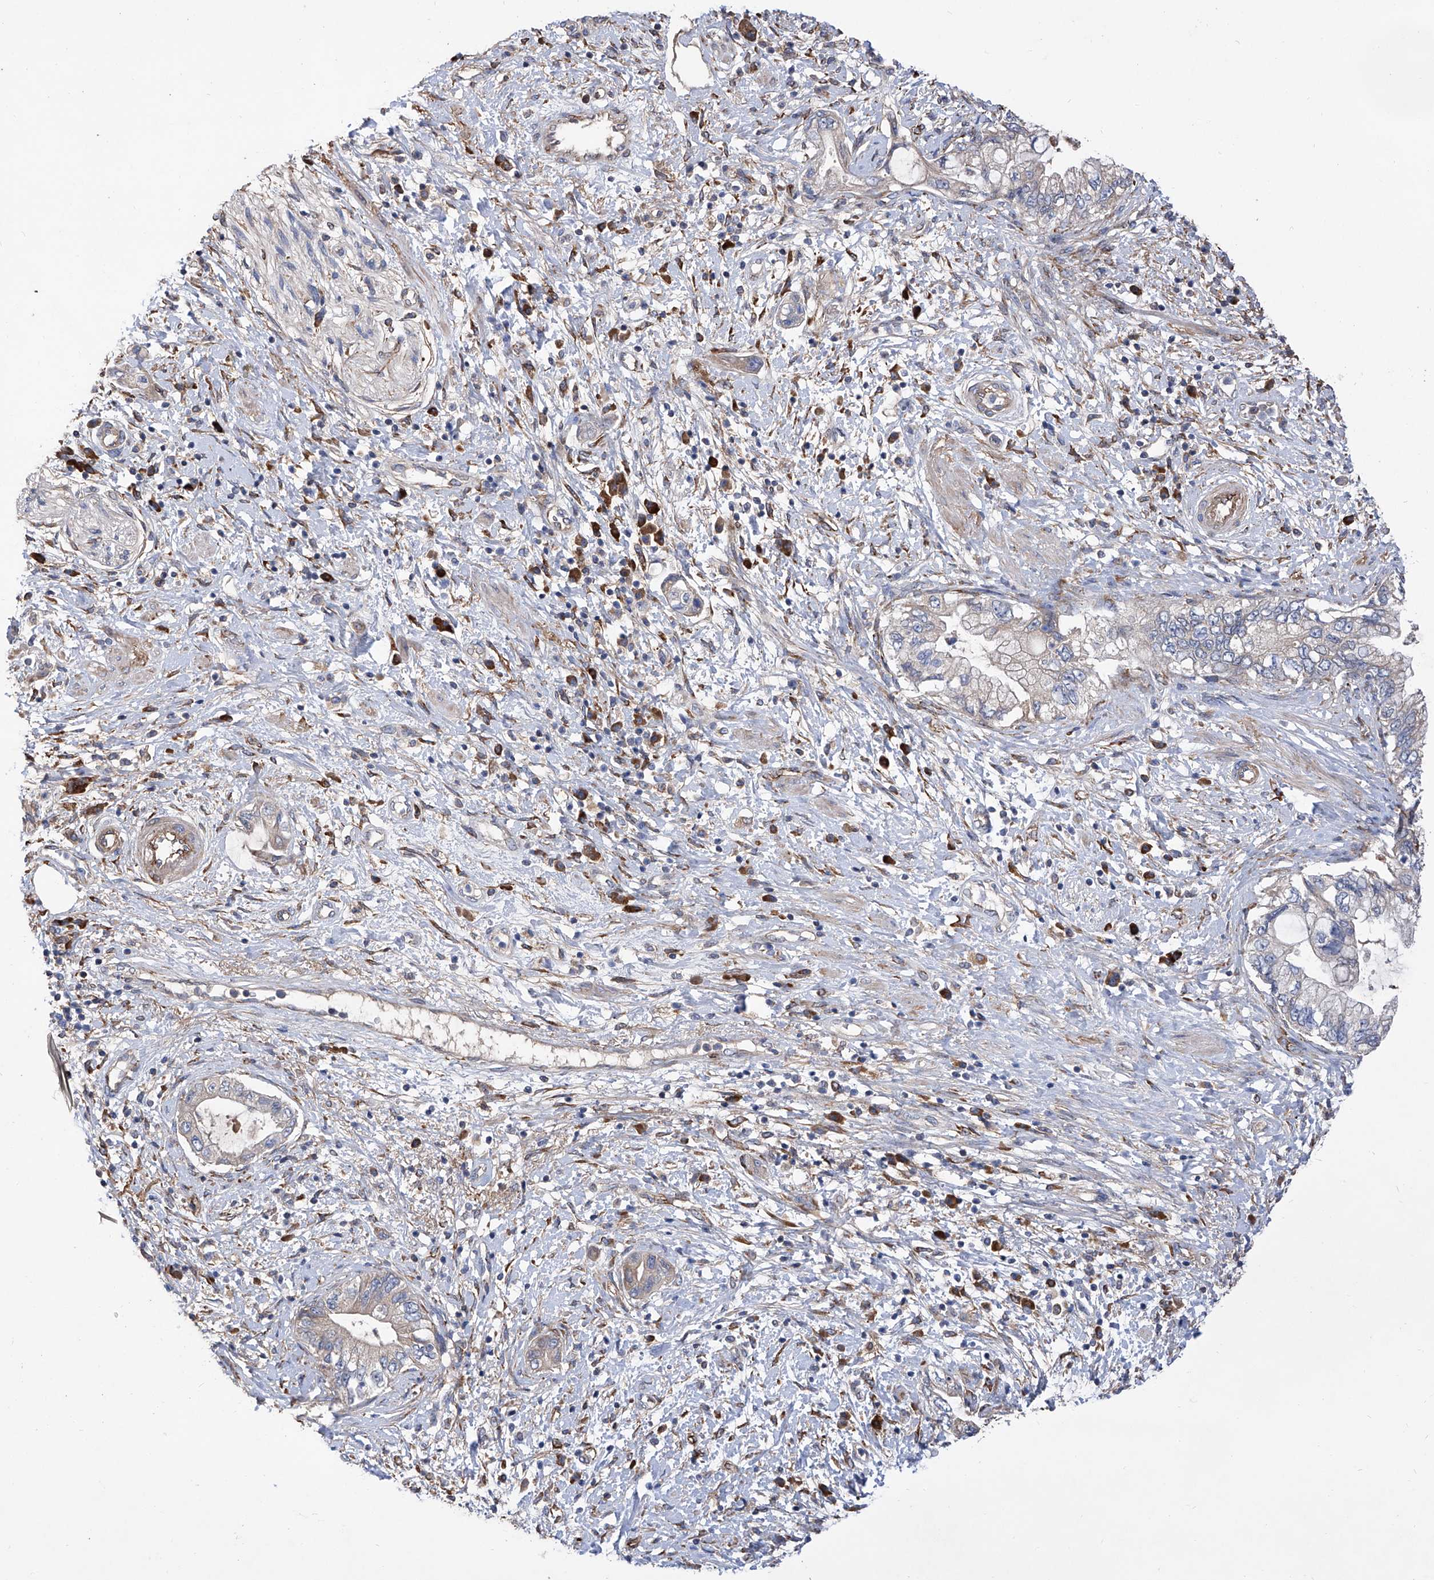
{"staining": {"intensity": "negative", "quantity": "none", "location": "none"}, "tissue": "pancreatic cancer", "cell_type": "Tumor cells", "image_type": "cancer", "snomed": [{"axis": "morphology", "description": "Adenocarcinoma, NOS"}, {"axis": "topography", "description": "Pancreas"}], "caption": "IHC histopathology image of adenocarcinoma (pancreatic) stained for a protein (brown), which displays no expression in tumor cells.", "gene": "INPP5B", "patient": {"sex": "female", "age": 73}}